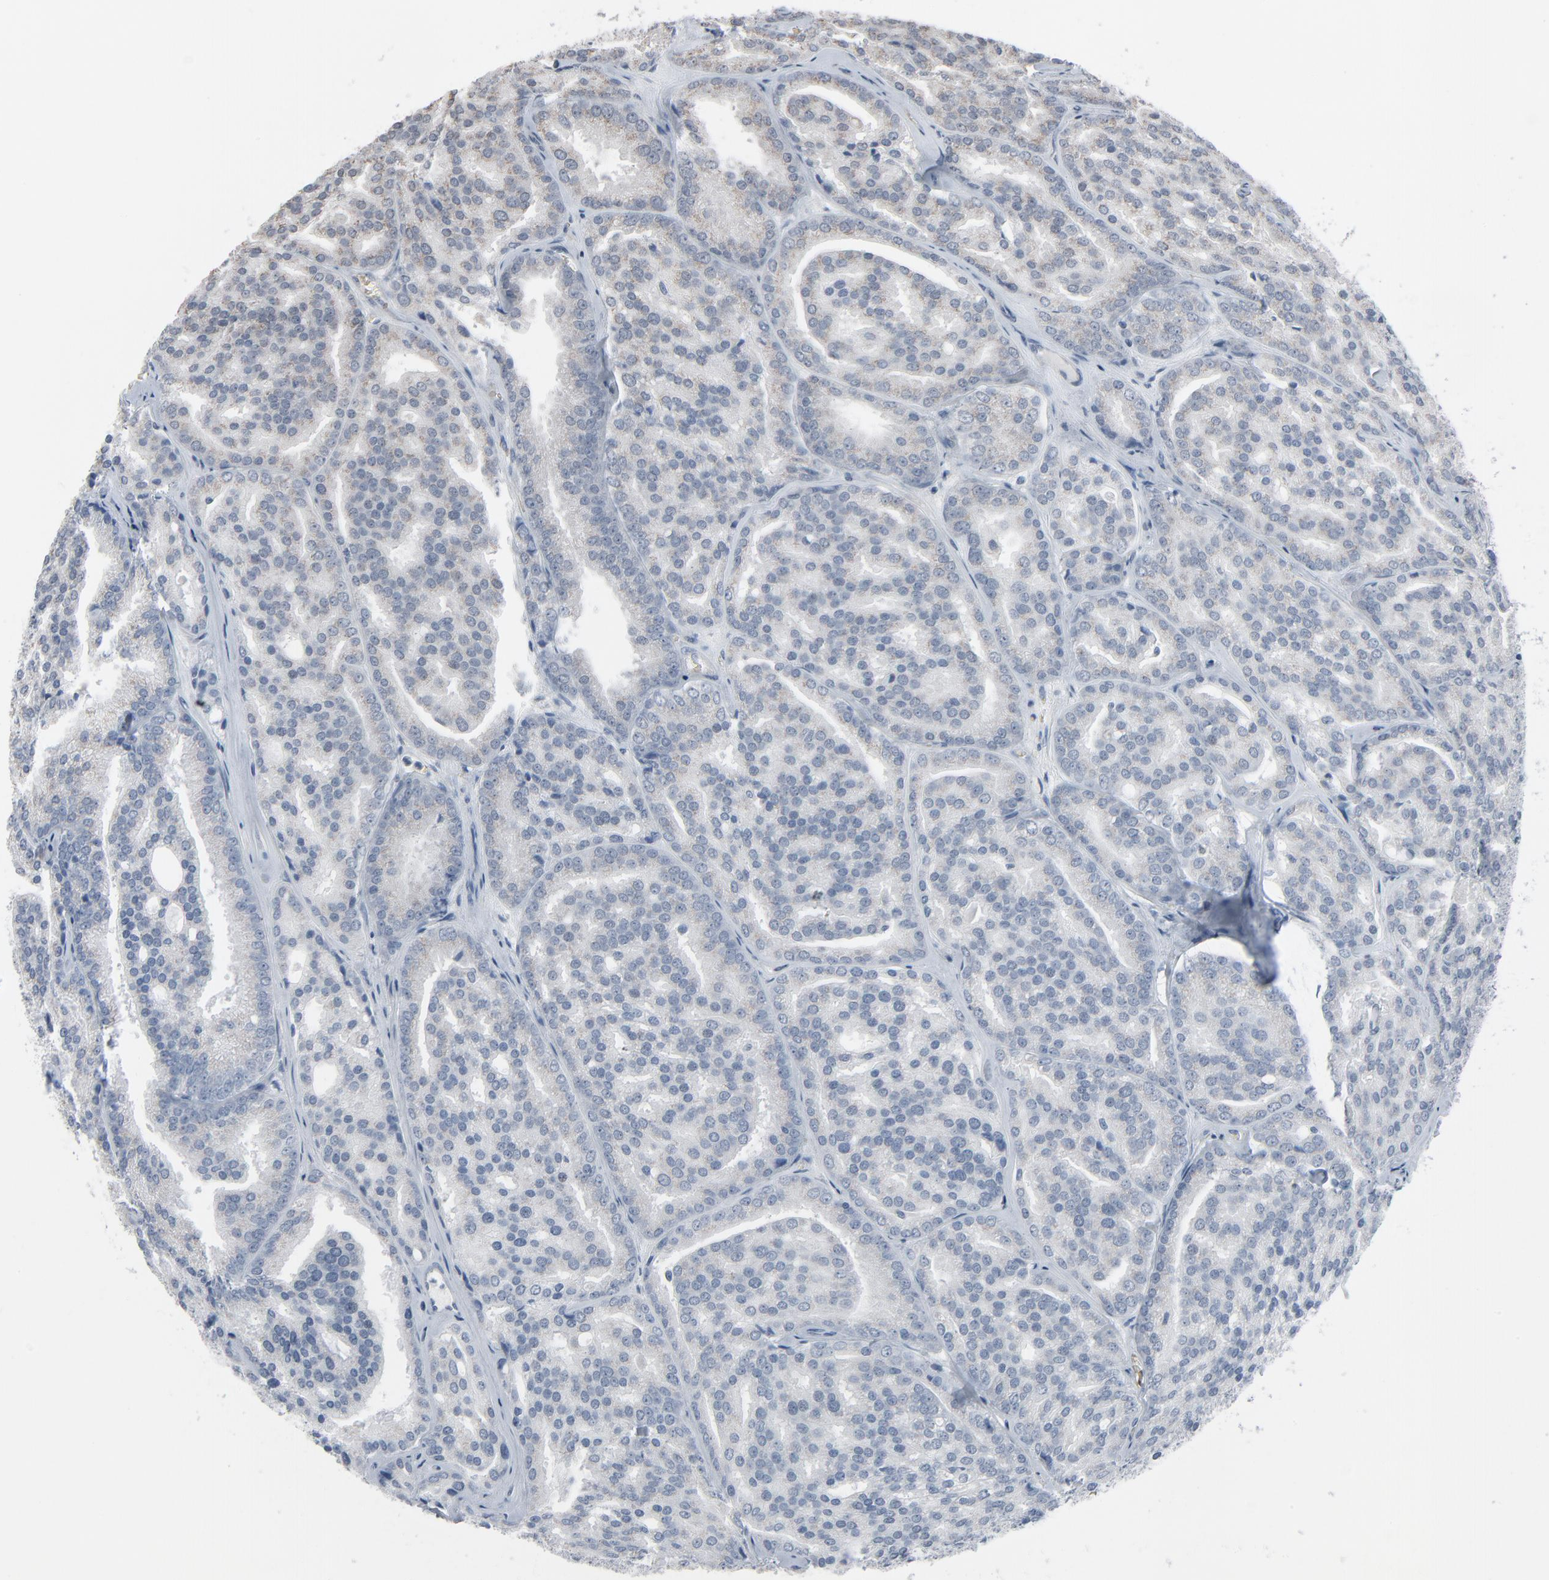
{"staining": {"intensity": "negative", "quantity": "none", "location": "none"}, "tissue": "prostate cancer", "cell_type": "Tumor cells", "image_type": "cancer", "snomed": [{"axis": "morphology", "description": "Adenocarcinoma, High grade"}, {"axis": "topography", "description": "Prostate"}], "caption": "Immunohistochemistry image of neoplastic tissue: human prostate cancer stained with DAB reveals no significant protein positivity in tumor cells. The staining is performed using DAB (3,3'-diaminobenzidine) brown chromogen with nuclei counter-stained in using hematoxylin.", "gene": "SAGE1", "patient": {"sex": "male", "age": 64}}